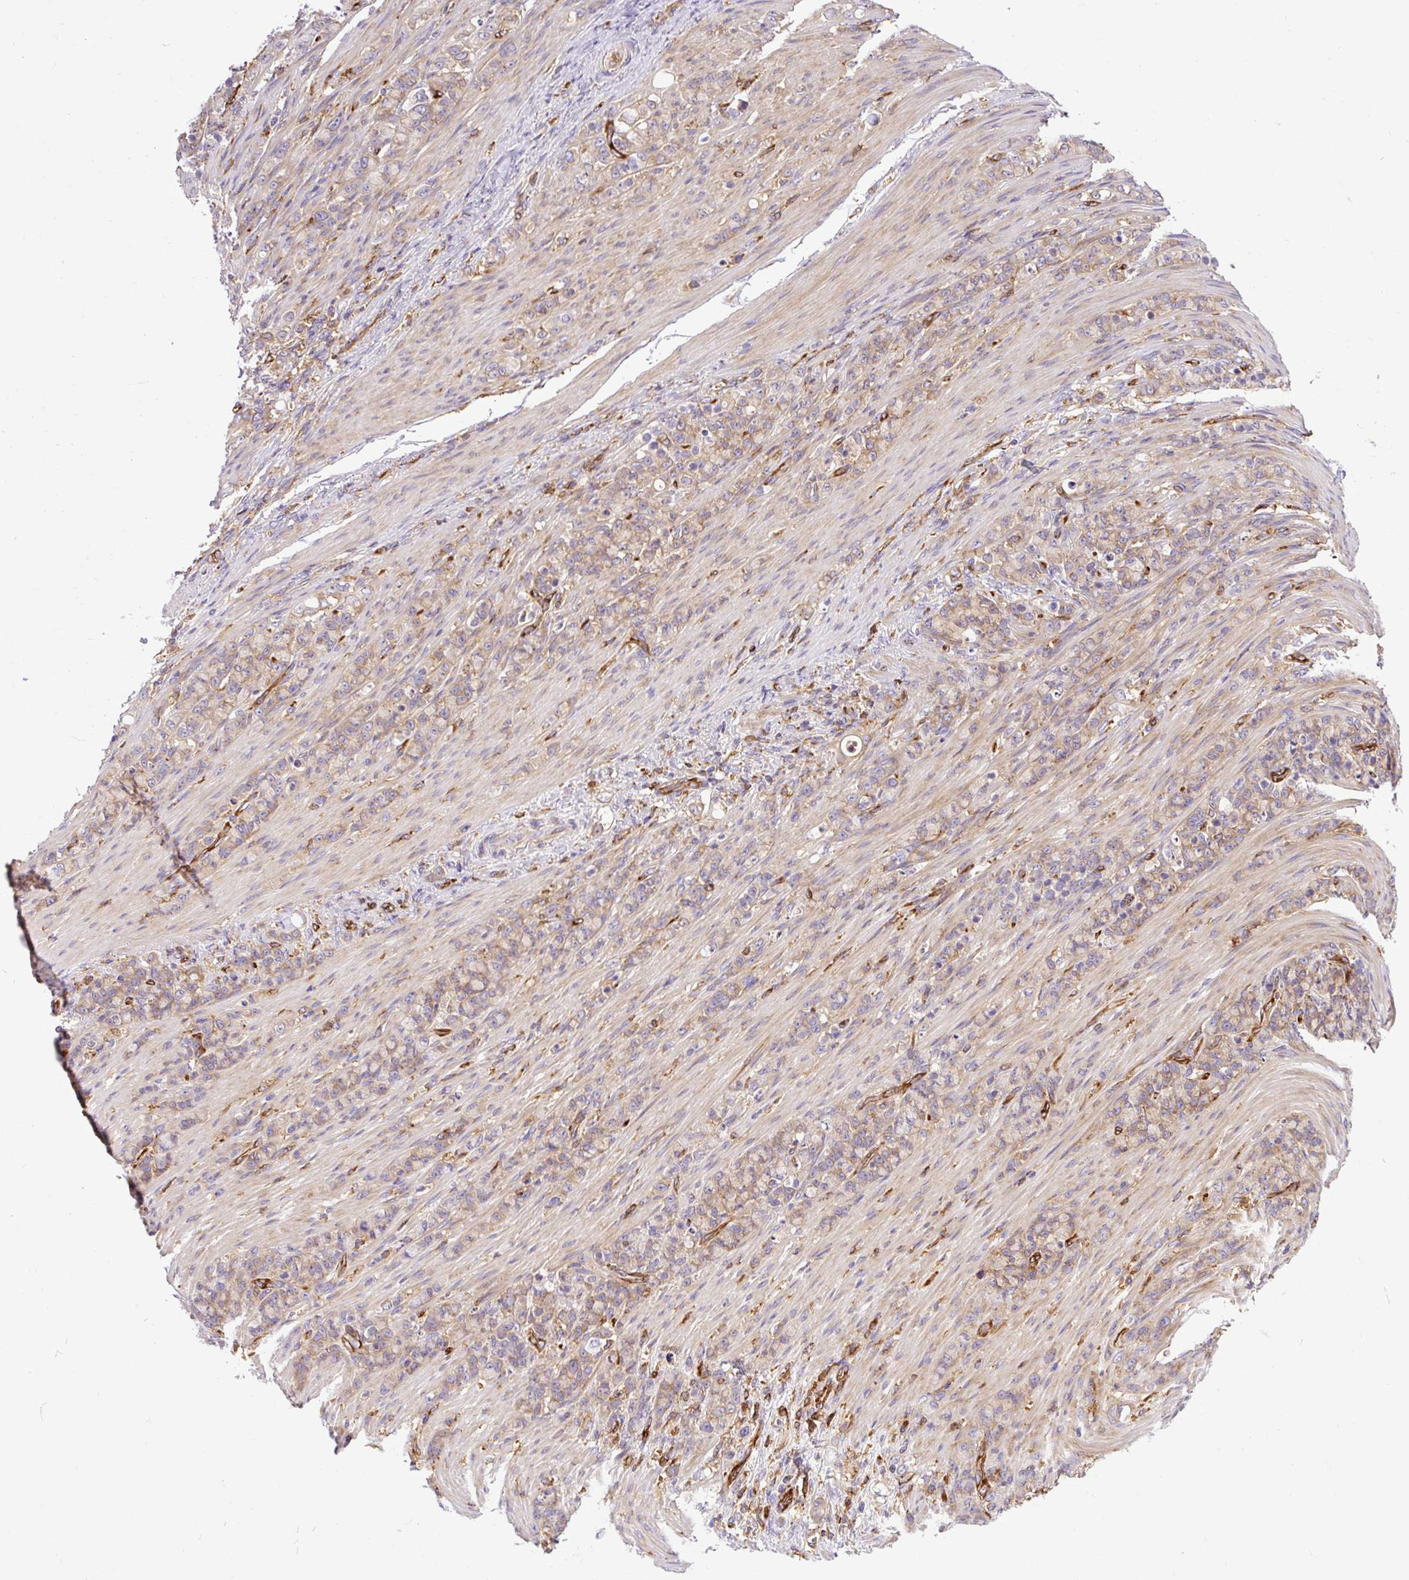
{"staining": {"intensity": "weak", "quantity": ">75%", "location": "cytoplasmic/membranous"}, "tissue": "stomach cancer", "cell_type": "Tumor cells", "image_type": "cancer", "snomed": [{"axis": "morphology", "description": "Adenocarcinoma, NOS"}, {"axis": "topography", "description": "Stomach"}], "caption": "An immunohistochemistry micrograph of neoplastic tissue is shown. Protein staining in brown highlights weak cytoplasmic/membranous positivity in stomach cancer (adenocarcinoma) within tumor cells. (Stains: DAB in brown, nuclei in blue, Microscopy: brightfield microscopy at high magnification).", "gene": "MAP1S", "patient": {"sex": "female", "age": 79}}